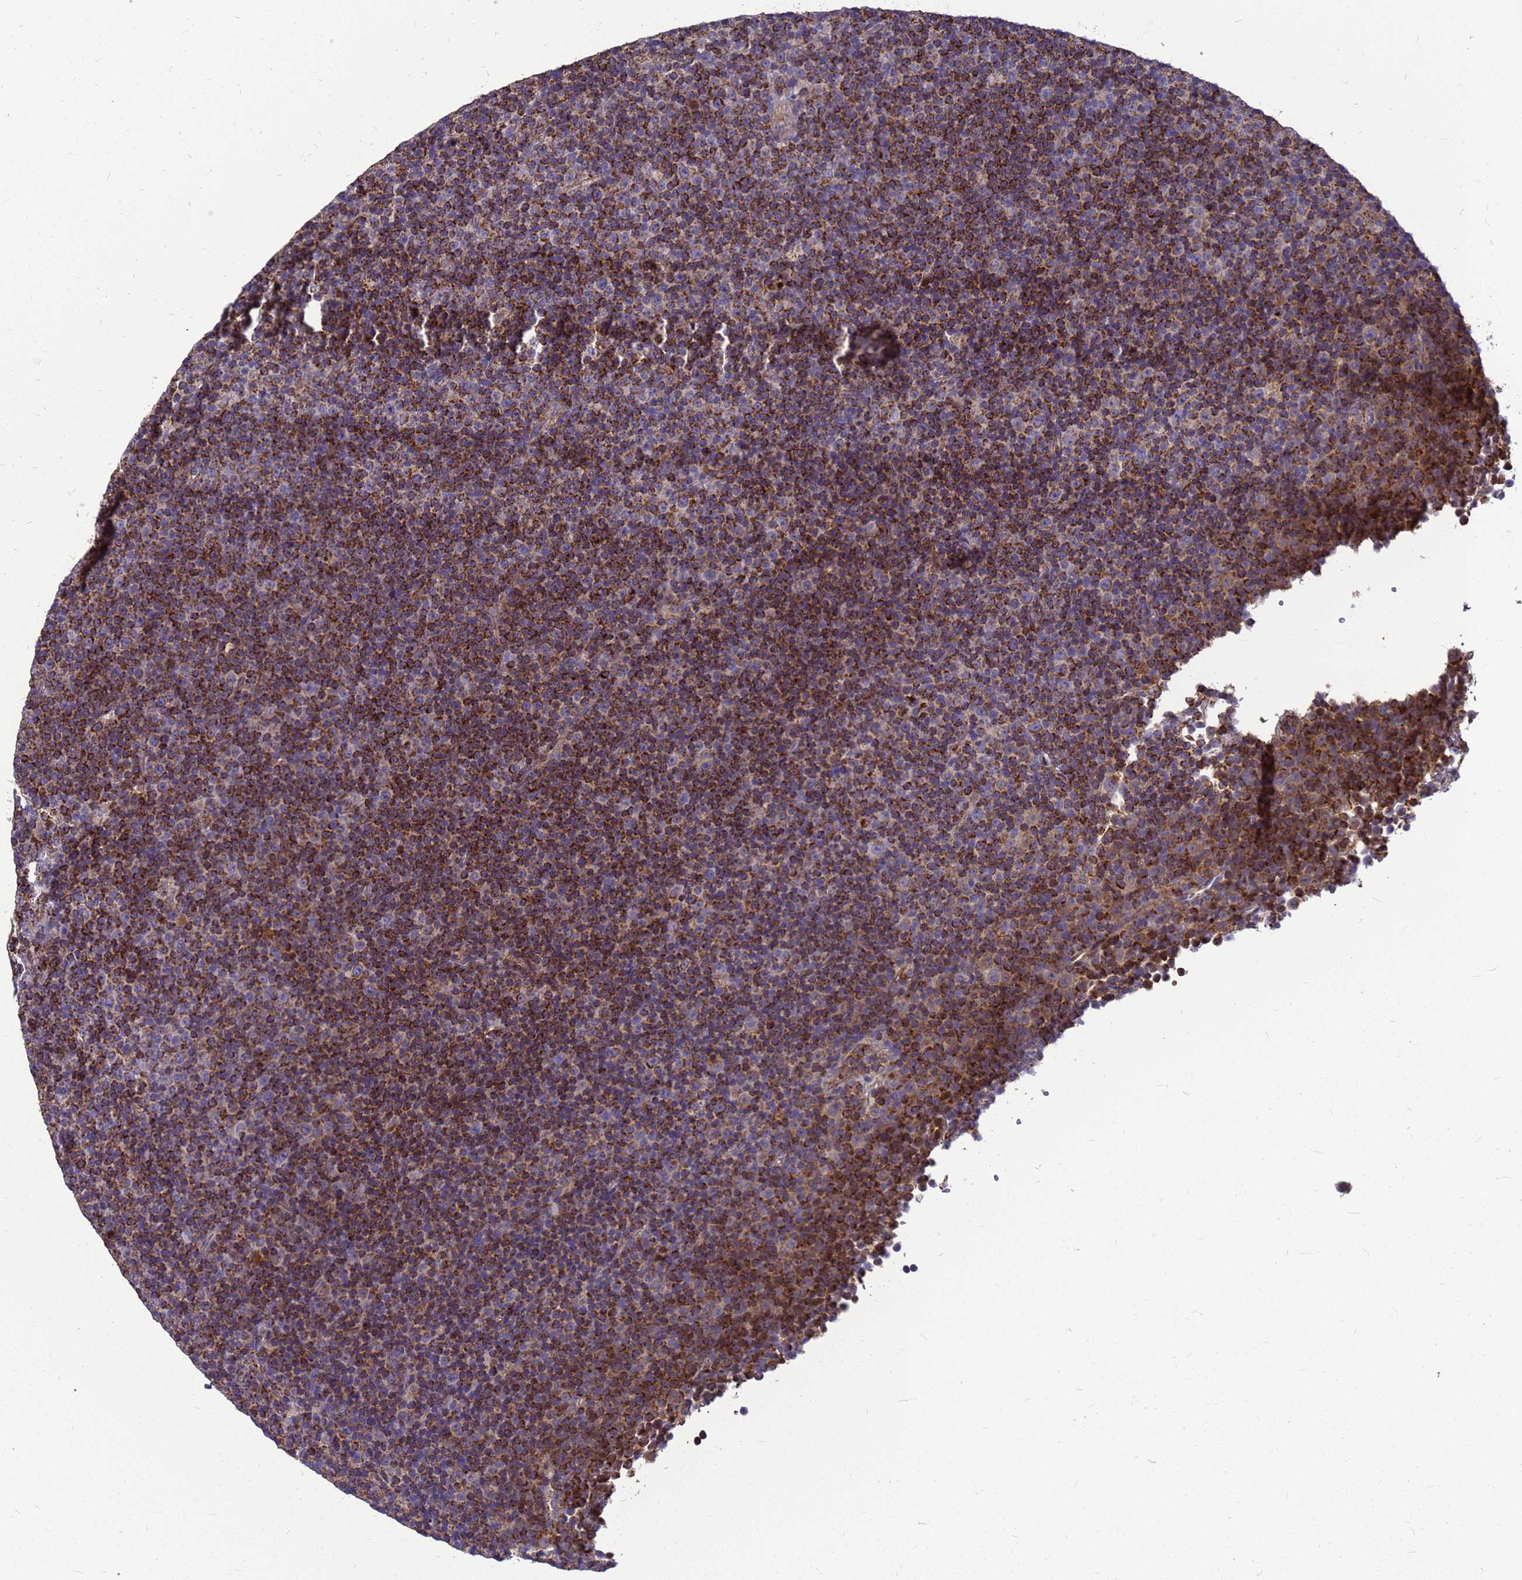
{"staining": {"intensity": "moderate", "quantity": "25%-75%", "location": "cytoplasmic/membranous"}, "tissue": "lymphoma", "cell_type": "Tumor cells", "image_type": "cancer", "snomed": [{"axis": "morphology", "description": "Malignant lymphoma, non-Hodgkin's type, Low grade"}, {"axis": "topography", "description": "Lymph node"}], "caption": "Malignant lymphoma, non-Hodgkin's type (low-grade) stained with IHC reveals moderate cytoplasmic/membranous staining in approximately 25%-75% of tumor cells.", "gene": "CMC4", "patient": {"sex": "female", "age": 67}}